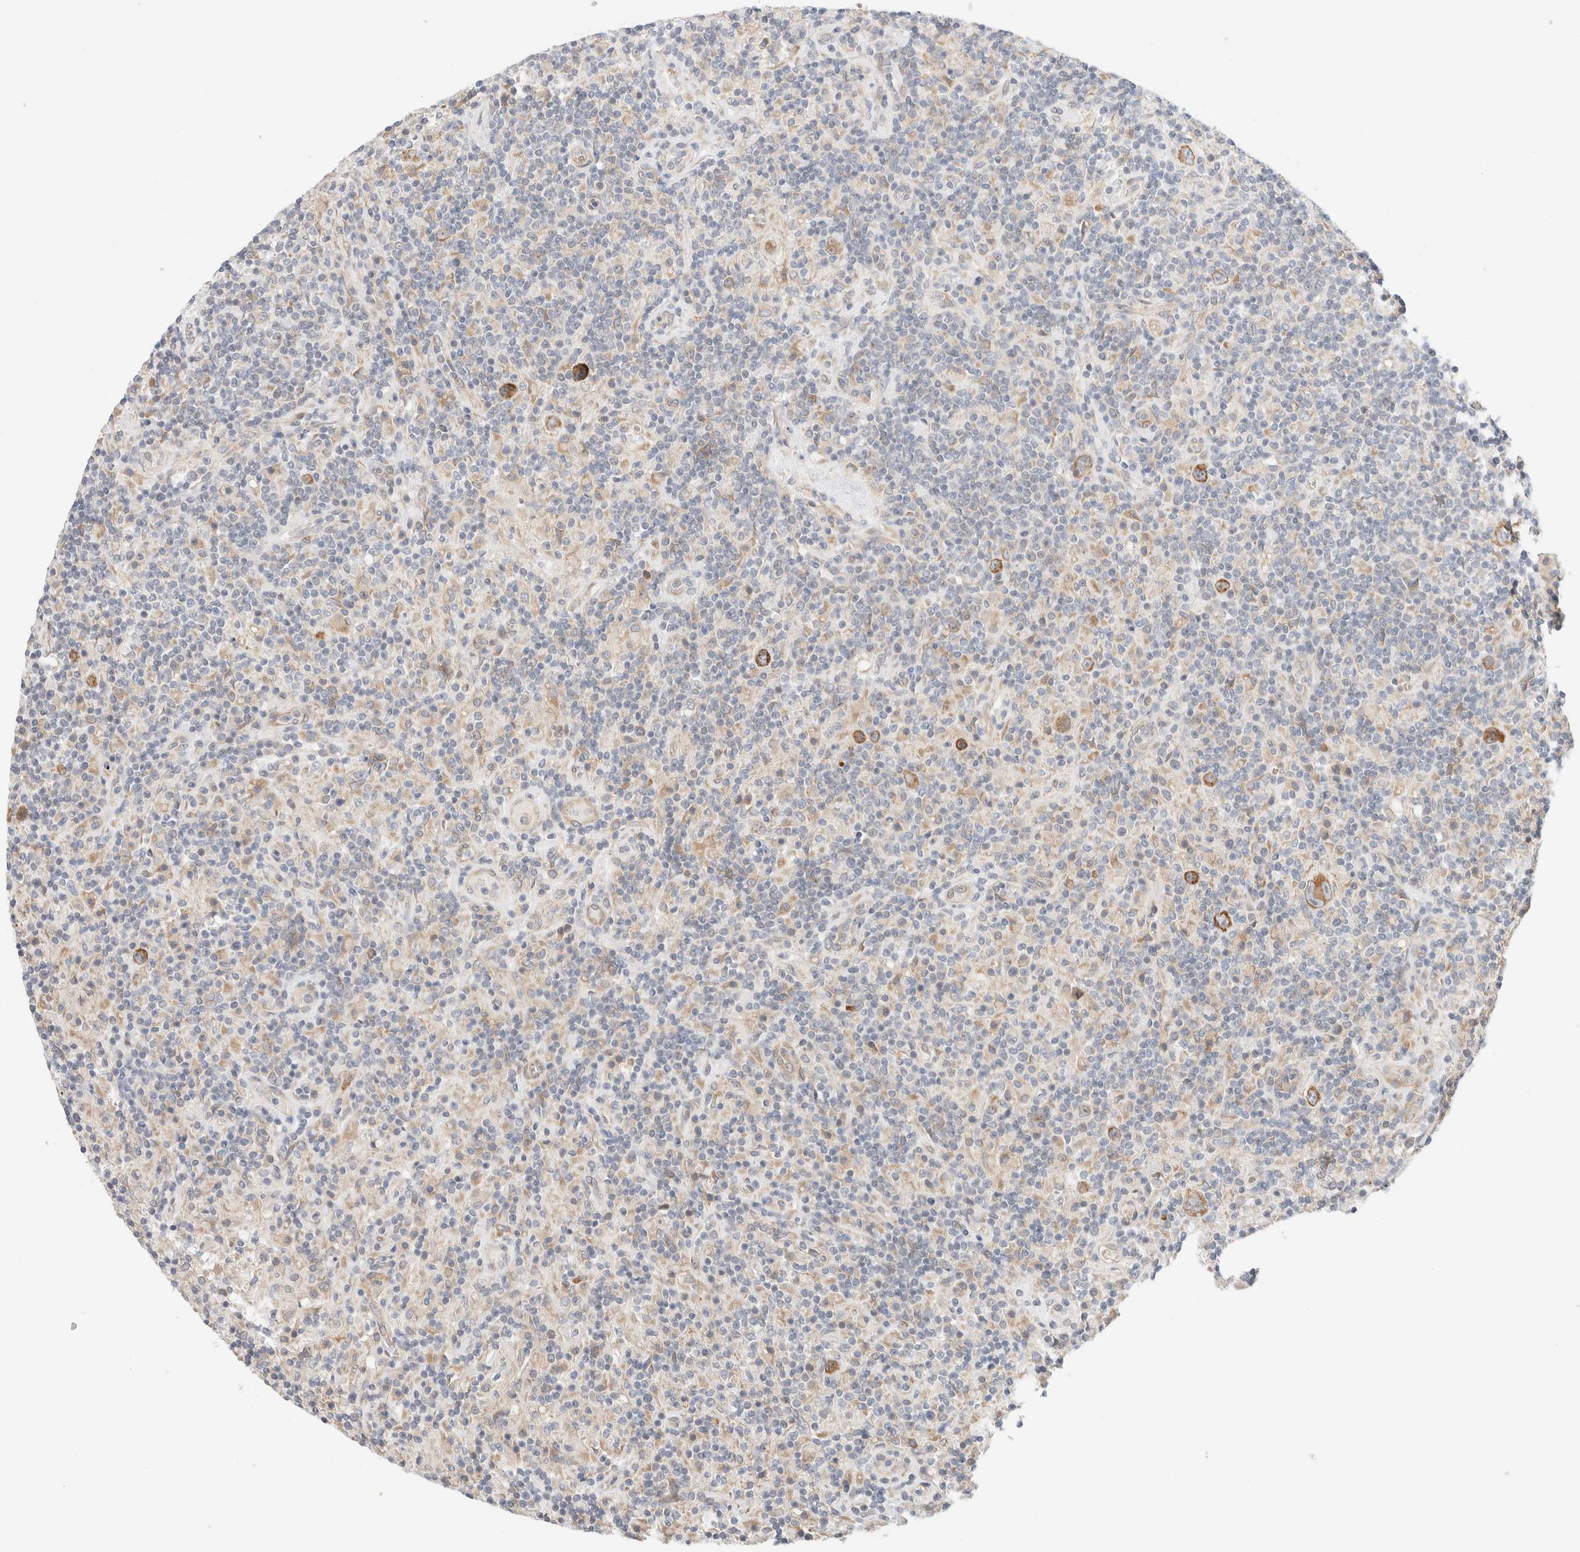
{"staining": {"intensity": "moderate", "quantity": ">75%", "location": "cytoplasmic/membranous"}, "tissue": "lymphoma", "cell_type": "Tumor cells", "image_type": "cancer", "snomed": [{"axis": "morphology", "description": "Hodgkin's disease, NOS"}, {"axis": "topography", "description": "Lymph node"}], "caption": "Hodgkin's disease tissue displays moderate cytoplasmic/membranous staining in about >75% of tumor cells, visualized by immunohistochemistry. (DAB (3,3'-diaminobenzidine) = brown stain, brightfield microscopy at high magnification).", "gene": "RRP15", "patient": {"sex": "male", "age": 70}}